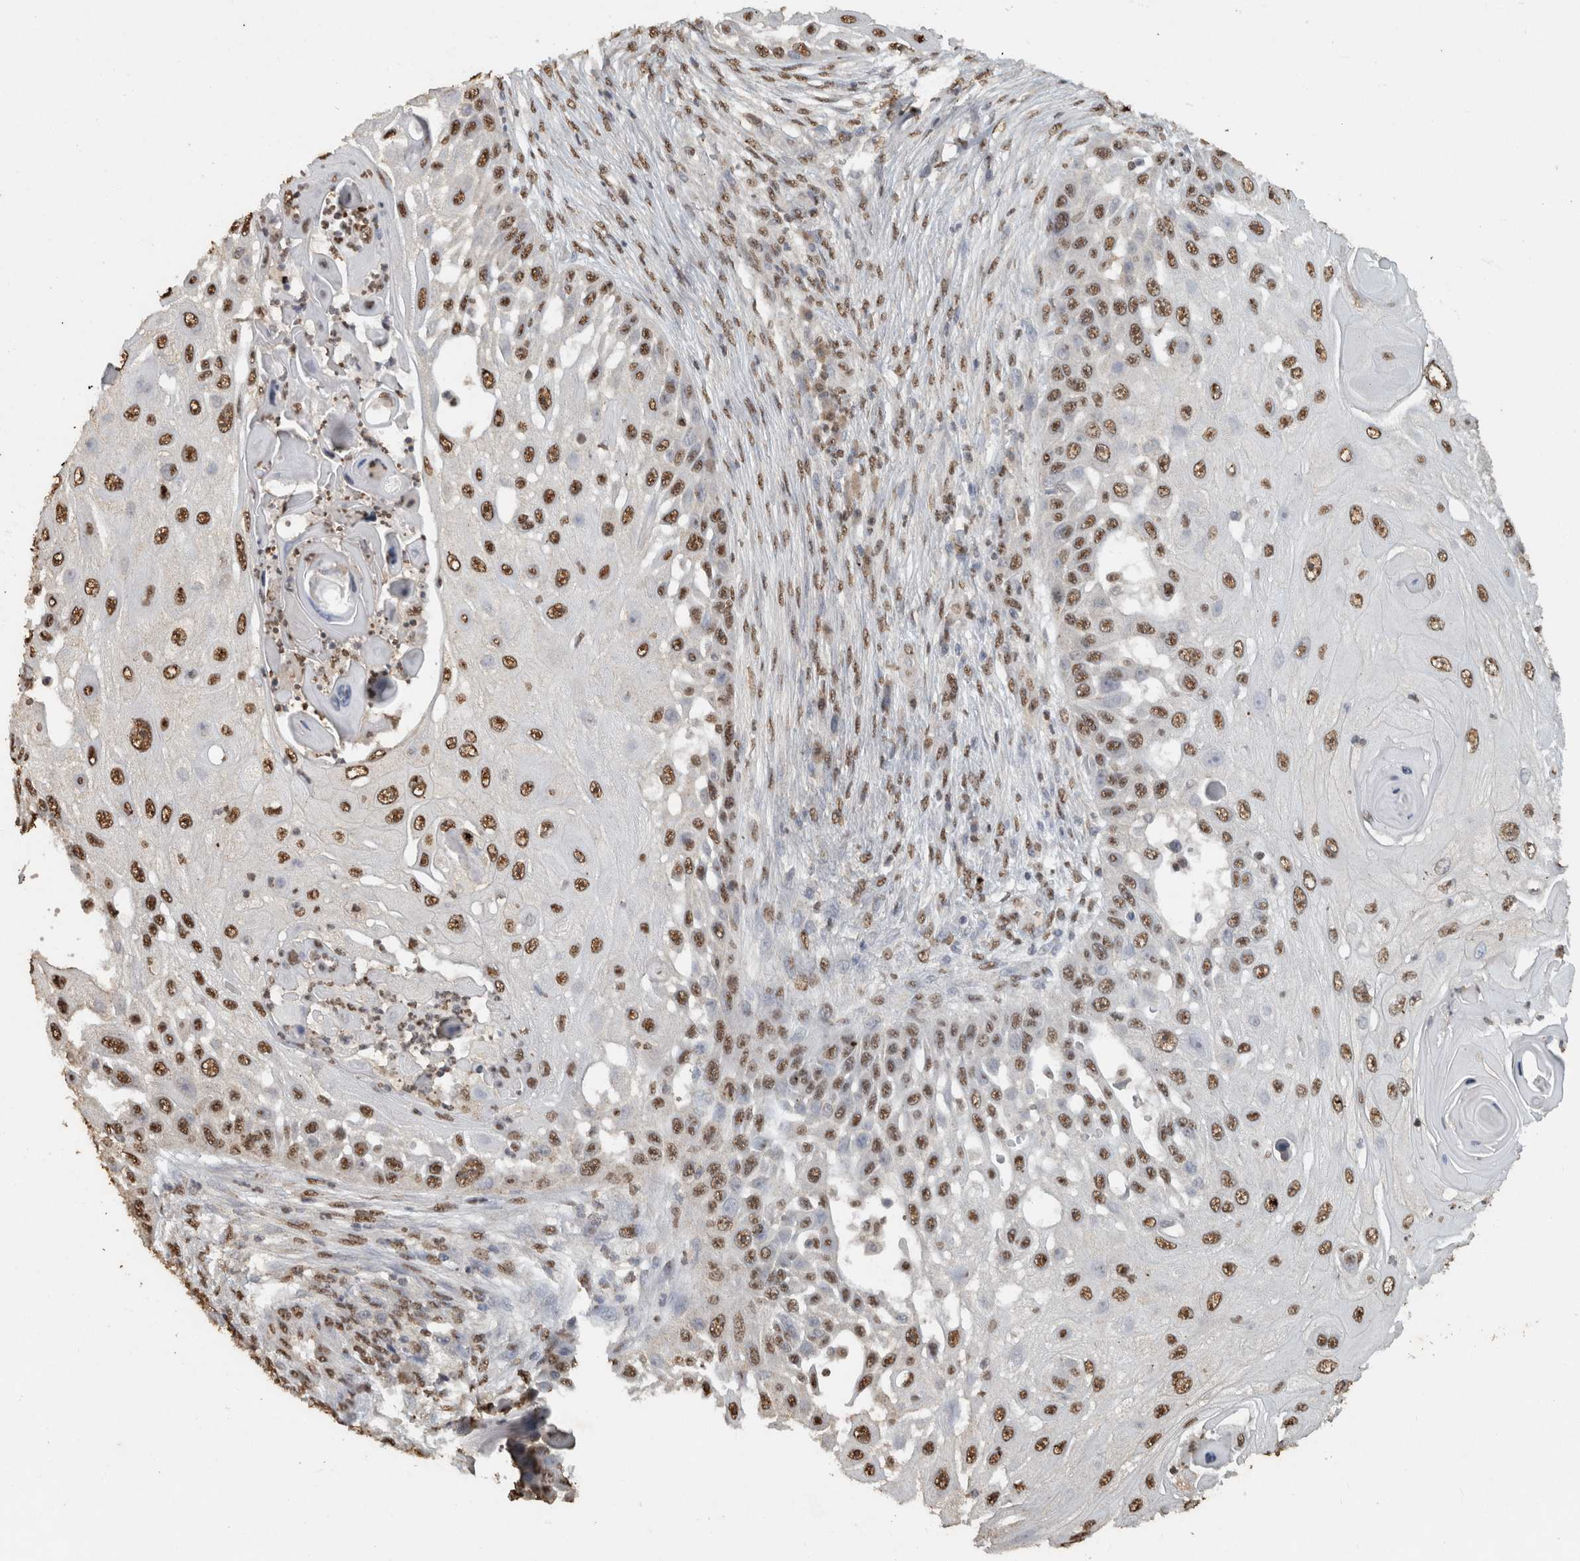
{"staining": {"intensity": "moderate", "quantity": ">75%", "location": "nuclear"}, "tissue": "skin cancer", "cell_type": "Tumor cells", "image_type": "cancer", "snomed": [{"axis": "morphology", "description": "Squamous cell carcinoma, NOS"}, {"axis": "topography", "description": "Skin"}], "caption": "Immunohistochemistry (DAB) staining of skin cancer shows moderate nuclear protein positivity in about >75% of tumor cells.", "gene": "HAND2", "patient": {"sex": "female", "age": 44}}